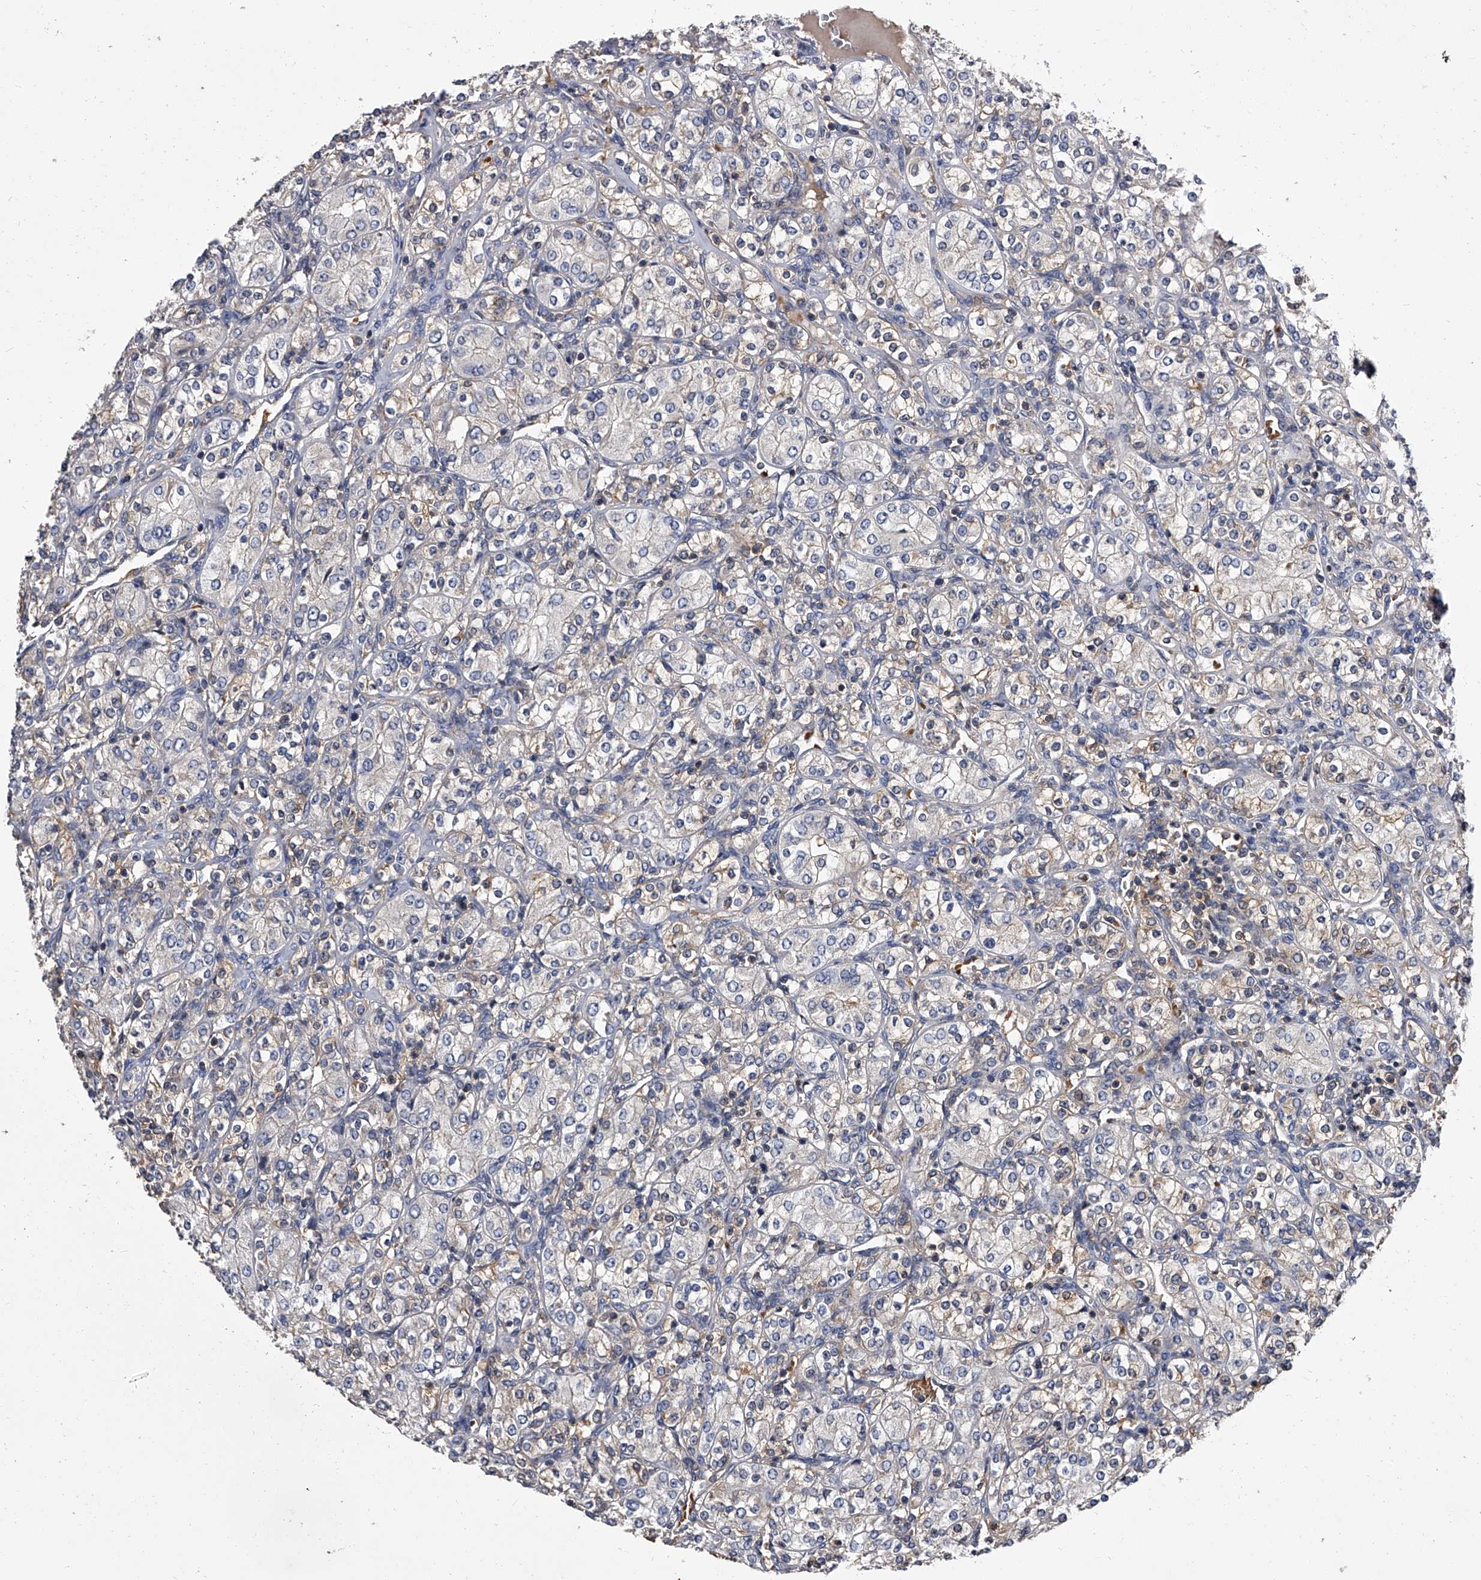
{"staining": {"intensity": "weak", "quantity": "<25%", "location": "cytoplasmic/membranous"}, "tissue": "renal cancer", "cell_type": "Tumor cells", "image_type": "cancer", "snomed": [{"axis": "morphology", "description": "Adenocarcinoma, NOS"}, {"axis": "topography", "description": "Kidney"}], "caption": "Immunohistochemical staining of human renal adenocarcinoma exhibits no significant expression in tumor cells.", "gene": "STK36", "patient": {"sex": "male", "age": 77}}